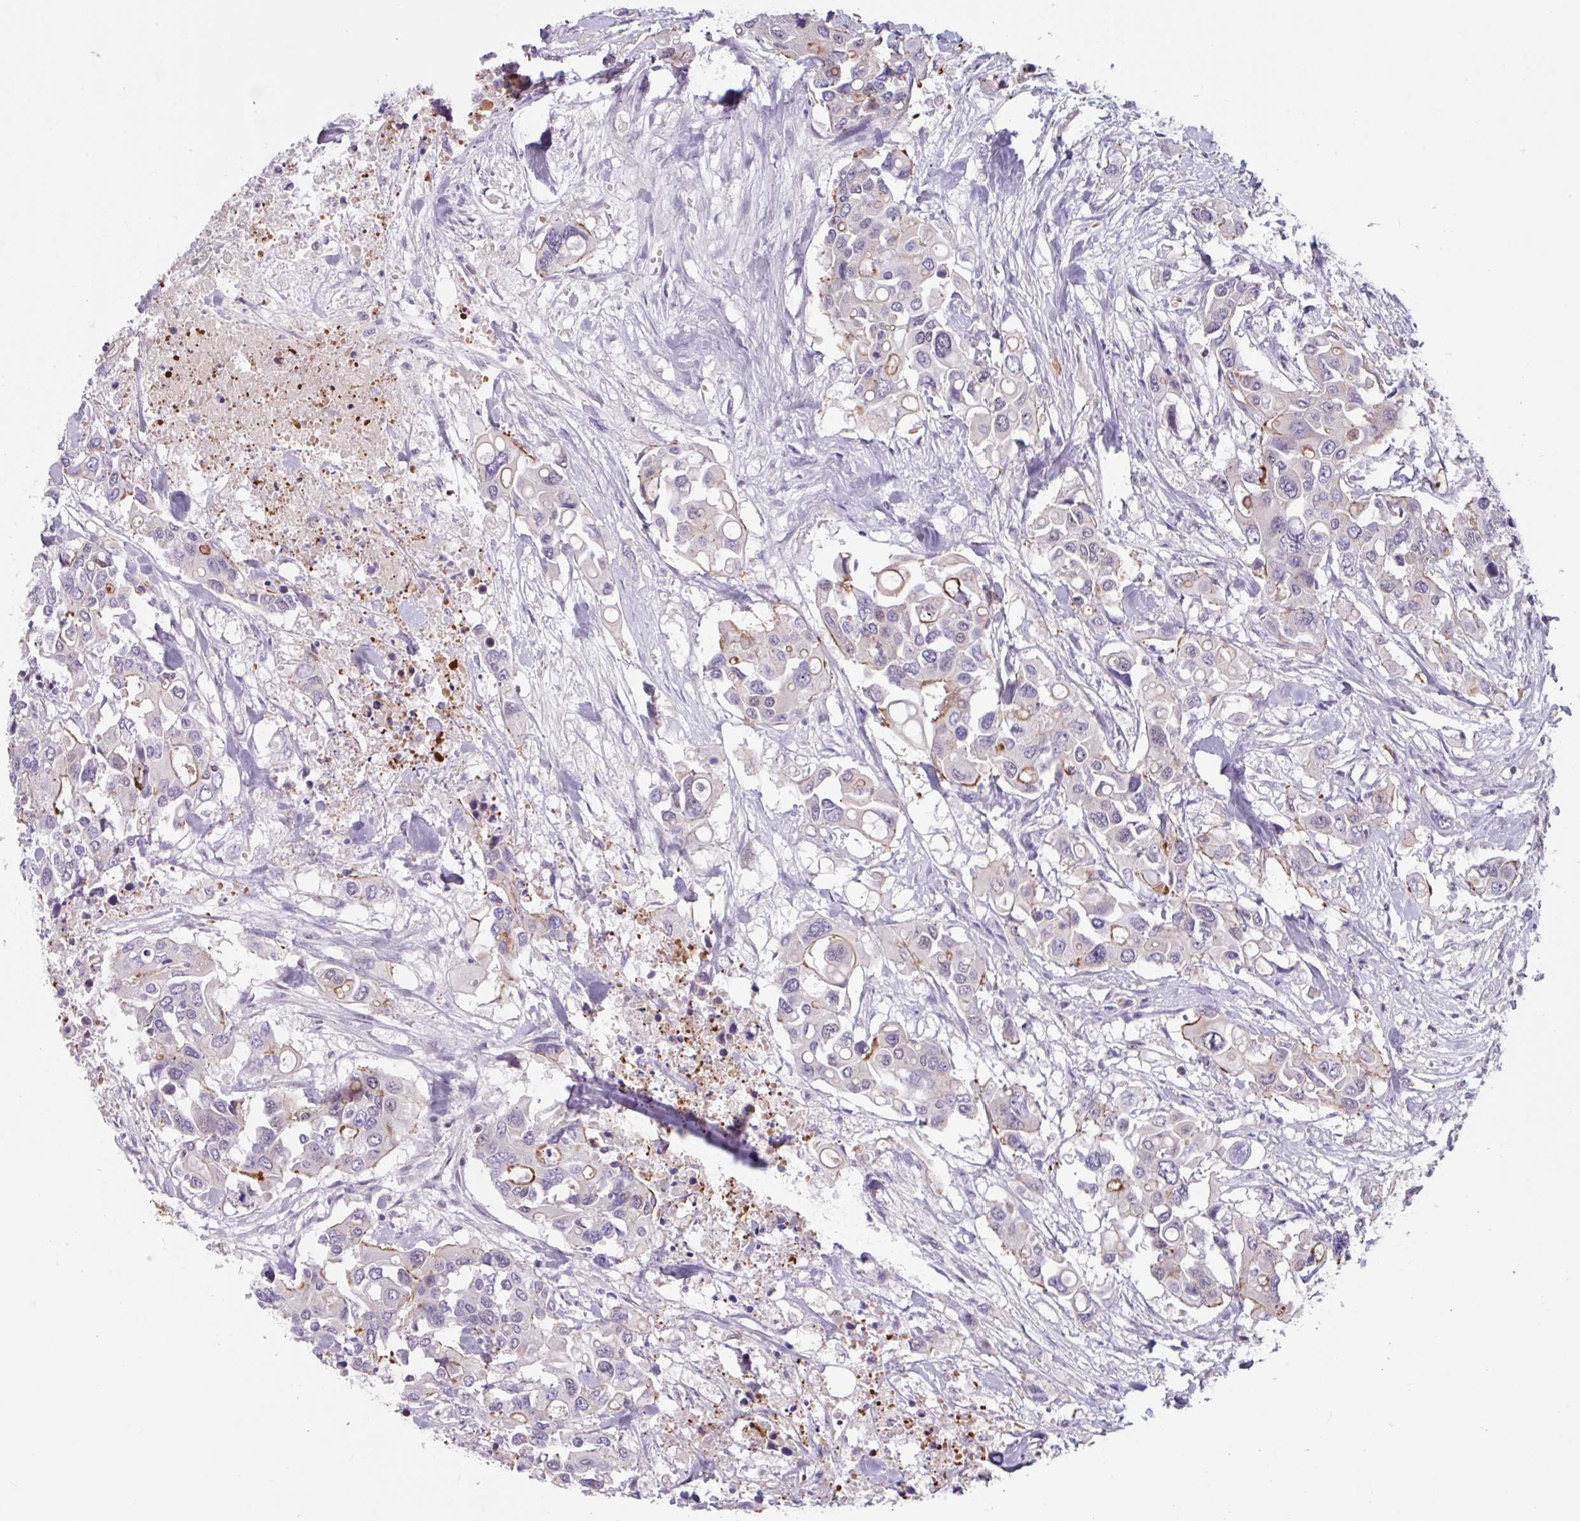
{"staining": {"intensity": "moderate", "quantity": "<25%", "location": "cytoplasmic/membranous"}, "tissue": "colorectal cancer", "cell_type": "Tumor cells", "image_type": "cancer", "snomed": [{"axis": "morphology", "description": "Adenocarcinoma, NOS"}, {"axis": "topography", "description": "Colon"}], "caption": "Immunohistochemical staining of human colorectal adenocarcinoma exhibits low levels of moderate cytoplasmic/membranous protein positivity in approximately <25% of tumor cells. The staining is performed using DAB (3,3'-diaminobenzidine) brown chromogen to label protein expression. The nuclei are counter-stained blue using hematoxylin.", "gene": "ZNF575", "patient": {"sex": "male", "age": 77}}